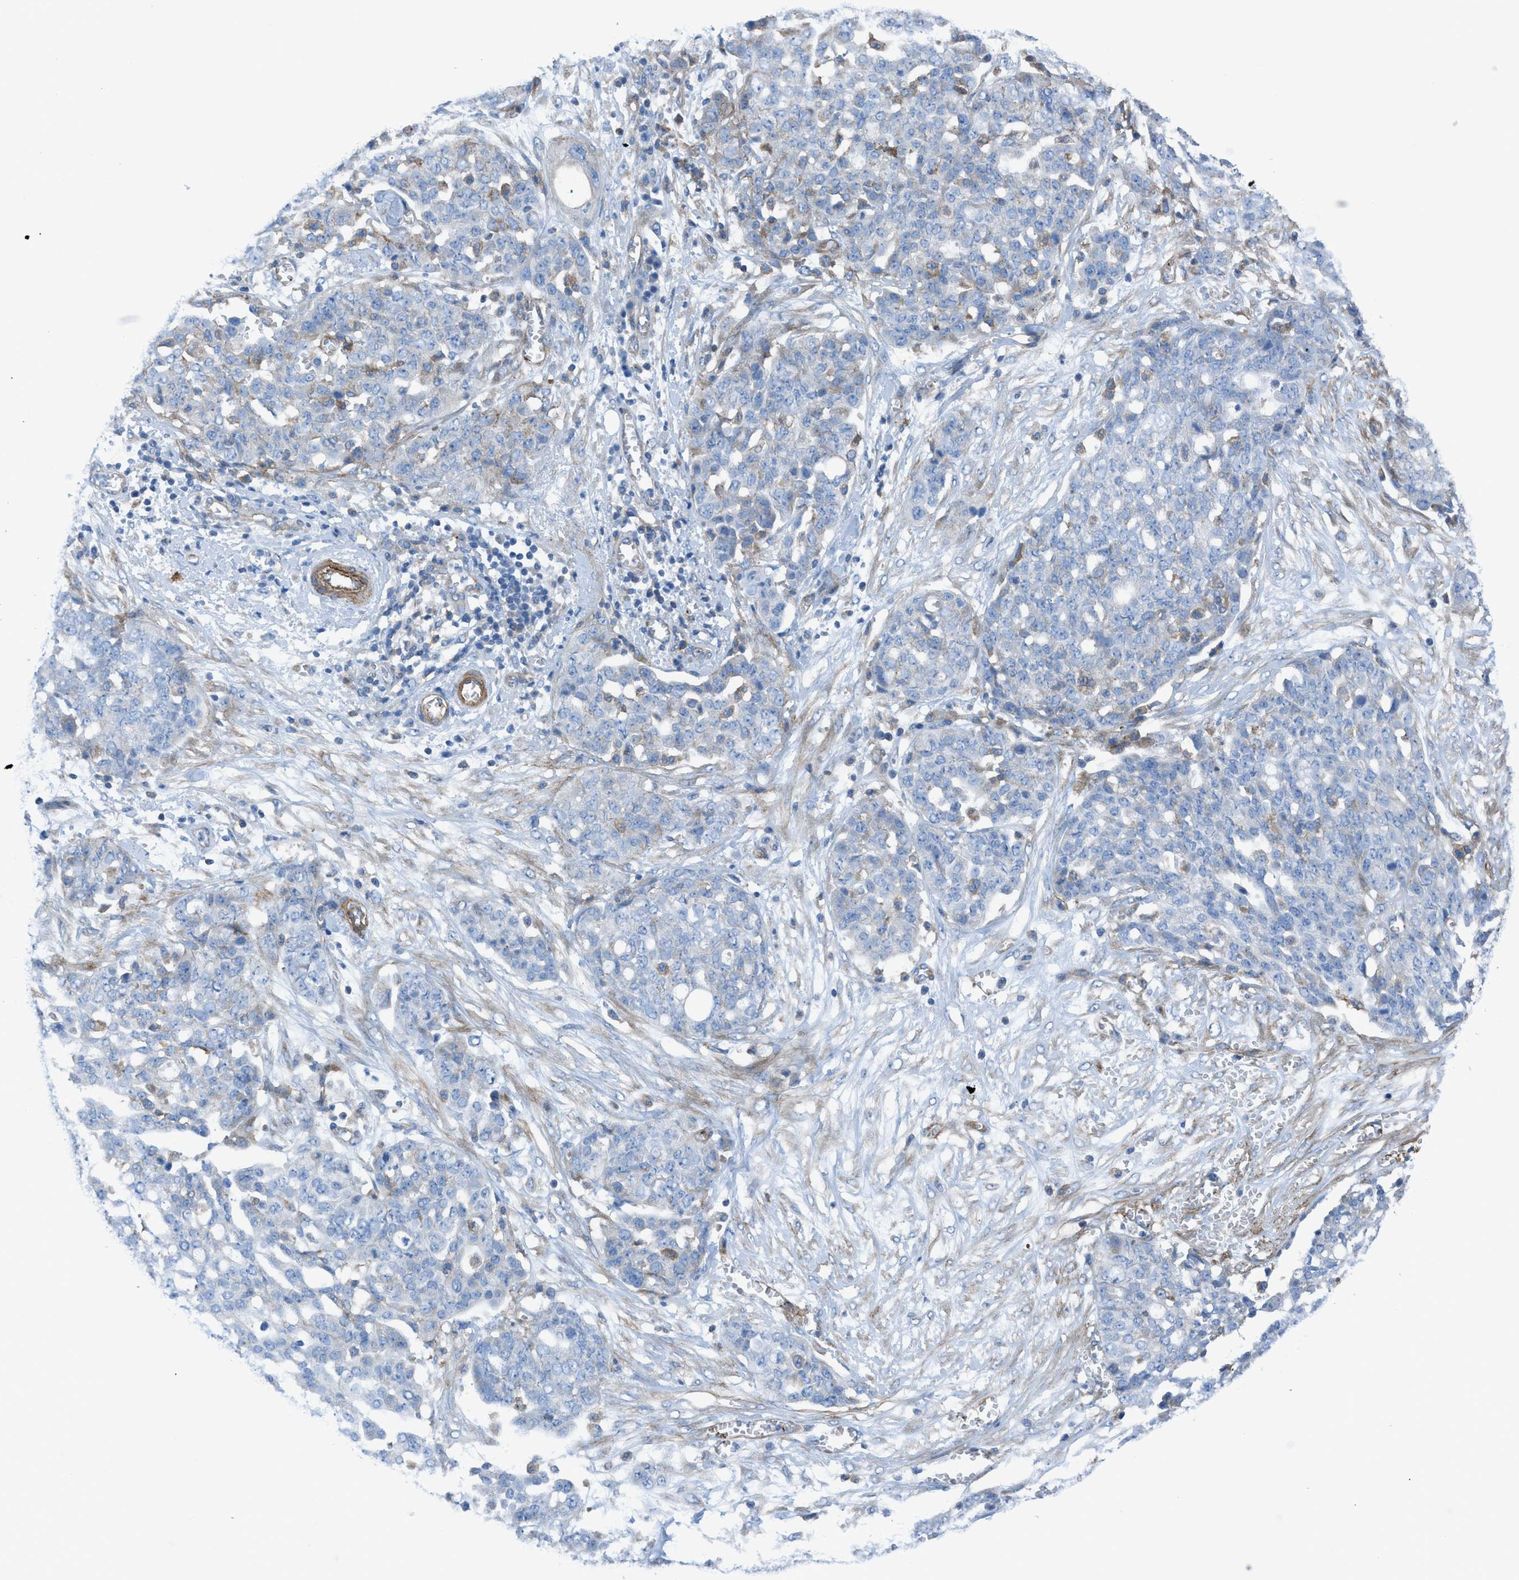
{"staining": {"intensity": "negative", "quantity": "none", "location": "none"}, "tissue": "ovarian cancer", "cell_type": "Tumor cells", "image_type": "cancer", "snomed": [{"axis": "morphology", "description": "Cystadenocarcinoma, serous, NOS"}, {"axis": "topography", "description": "Soft tissue"}, {"axis": "topography", "description": "Ovary"}], "caption": "Tumor cells show no significant expression in serous cystadenocarcinoma (ovarian). (DAB immunohistochemistry (IHC) with hematoxylin counter stain).", "gene": "KCNH7", "patient": {"sex": "female", "age": 57}}